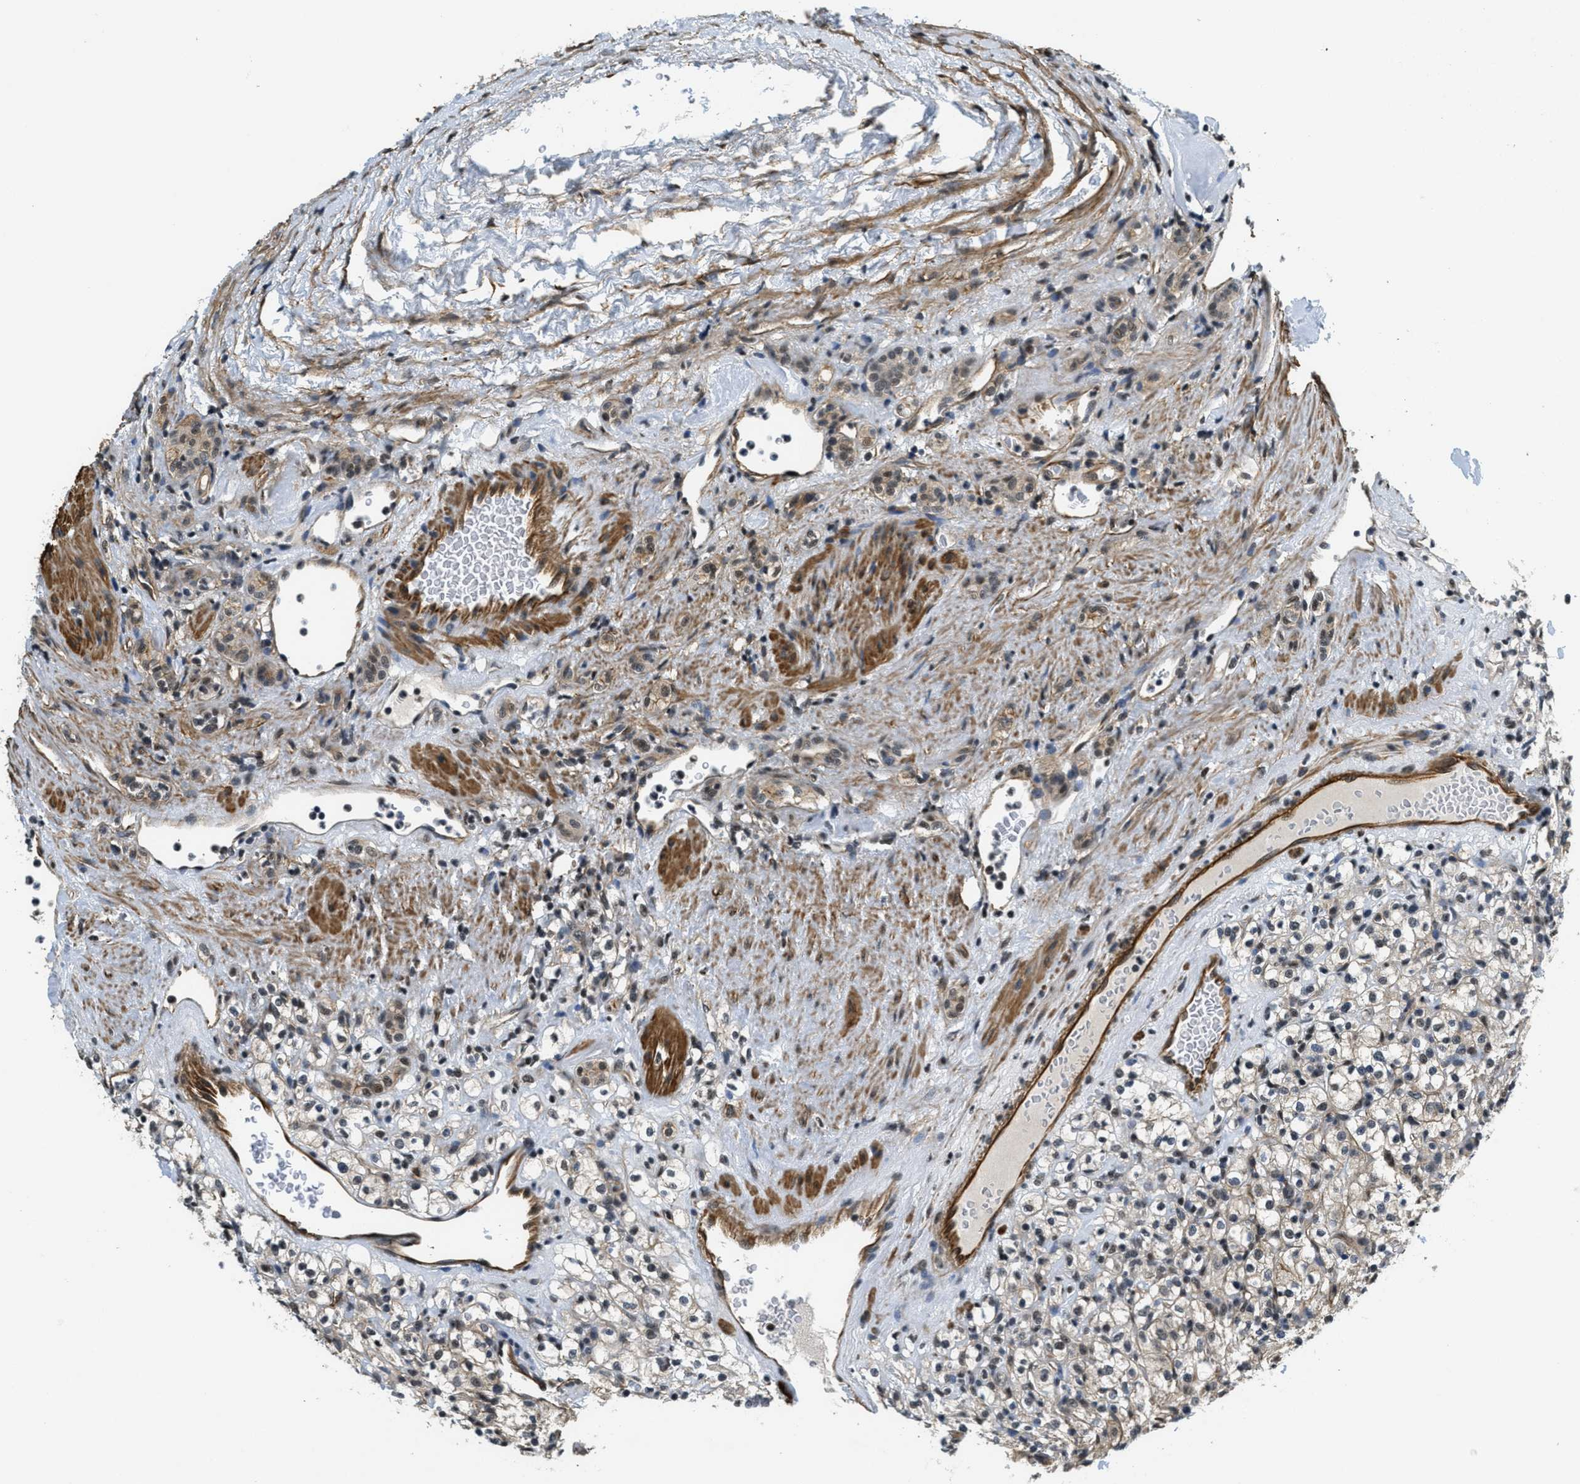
{"staining": {"intensity": "moderate", "quantity": "25%-75%", "location": "nuclear"}, "tissue": "renal cancer", "cell_type": "Tumor cells", "image_type": "cancer", "snomed": [{"axis": "morphology", "description": "Normal tissue, NOS"}, {"axis": "morphology", "description": "Adenocarcinoma, NOS"}, {"axis": "topography", "description": "Kidney"}], "caption": "This is a micrograph of immunohistochemistry (IHC) staining of renal adenocarcinoma, which shows moderate positivity in the nuclear of tumor cells.", "gene": "CFAP36", "patient": {"sex": "female", "age": 72}}